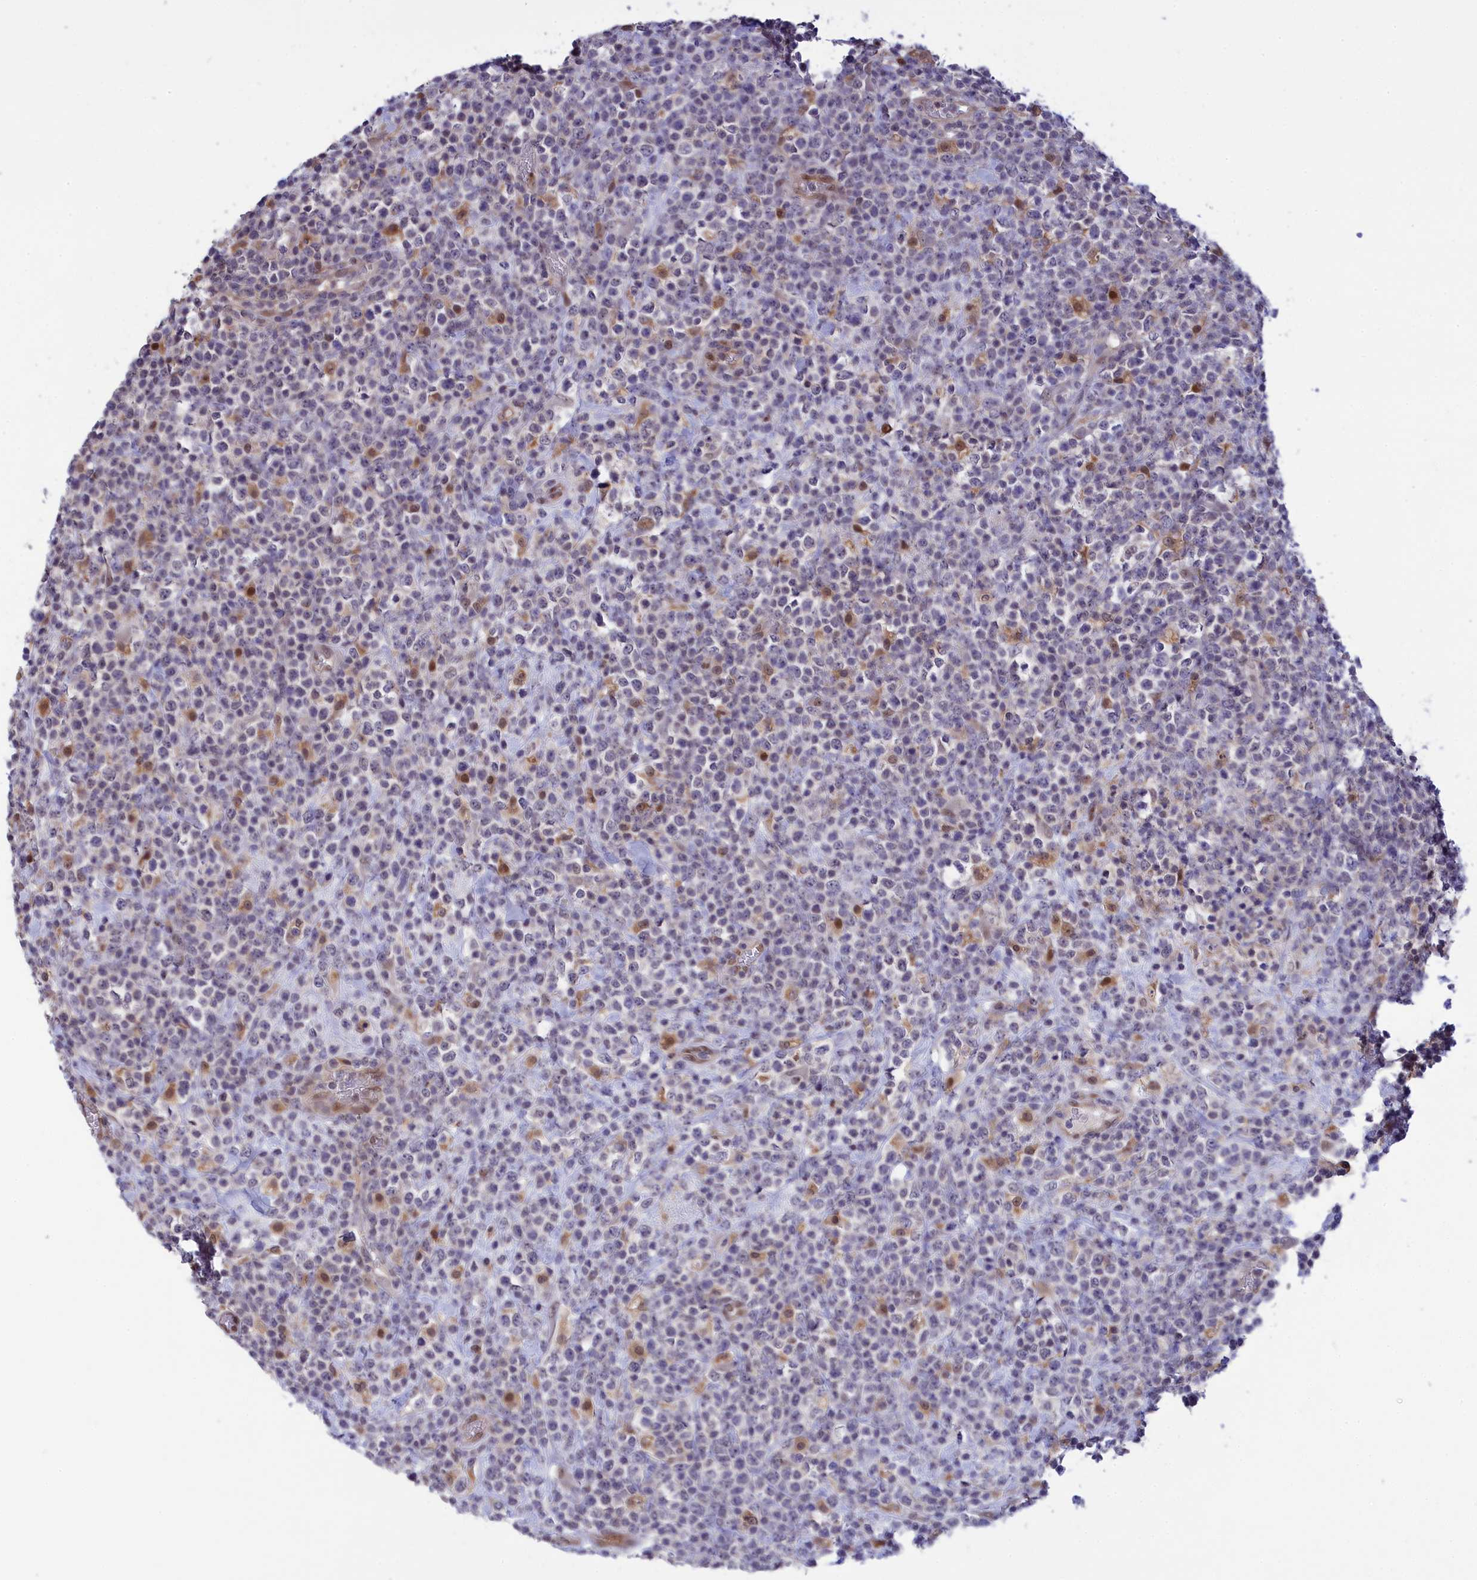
{"staining": {"intensity": "negative", "quantity": "none", "location": "none"}, "tissue": "lymphoma", "cell_type": "Tumor cells", "image_type": "cancer", "snomed": [{"axis": "morphology", "description": "Malignant lymphoma, non-Hodgkin's type, High grade"}, {"axis": "topography", "description": "Colon"}], "caption": "DAB (3,3'-diaminobenzidine) immunohistochemical staining of human malignant lymphoma, non-Hodgkin's type (high-grade) demonstrates no significant expression in tumor cells.", "gene": "KCTD14", "patient": {"sex": "female", "age": 53}}